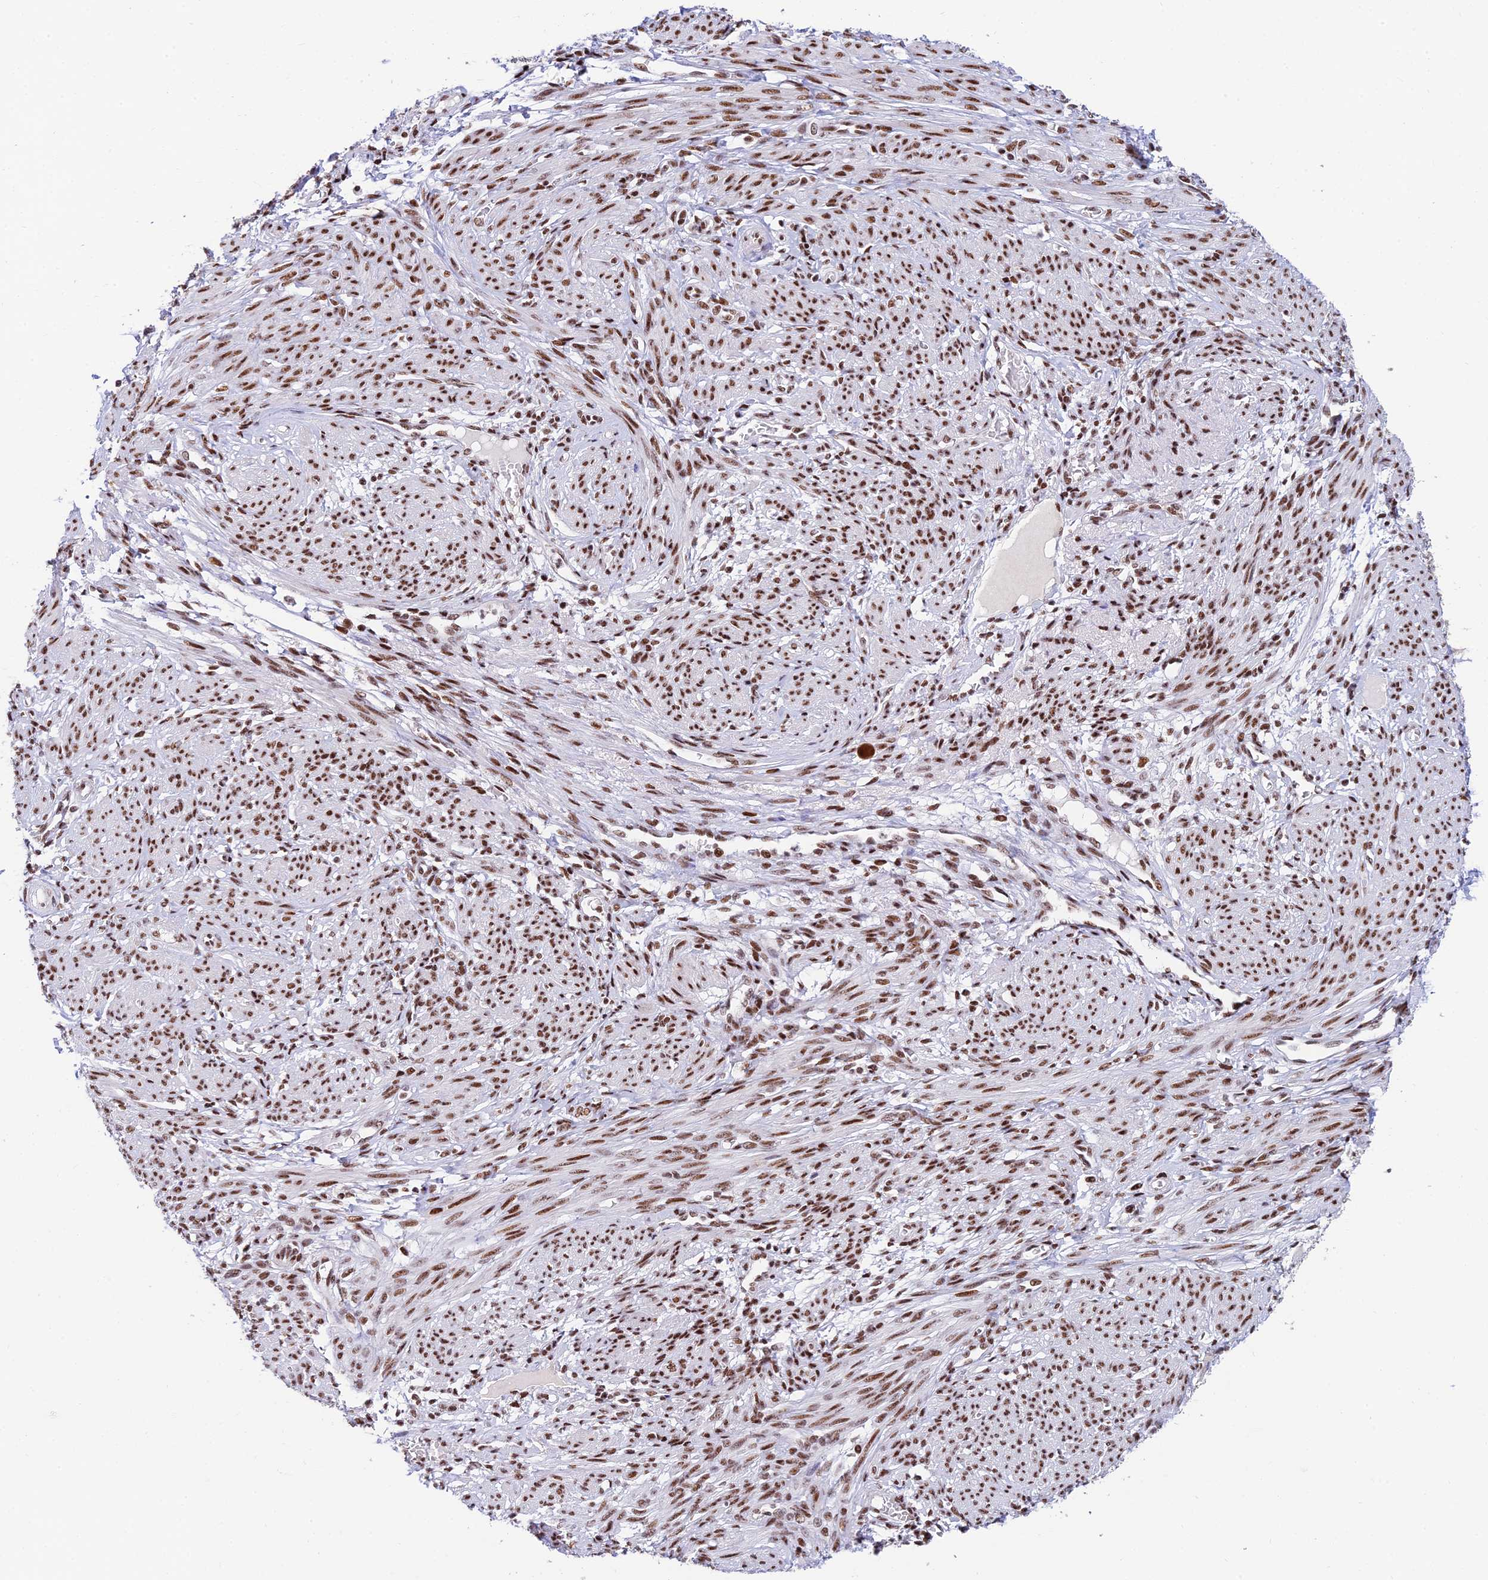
{"staining": {"intensity": "moderate", "quantity": ">75%", "location": "nuclear"}, "tissue": "smooth muscle", "cell_type": "Smooth muscle cells", "image_type": "normal", "snomed": [{"axis": "morphology", "description": "Normal tissue, NOS"}, {"axis": "topography", "description": "Smooth muscle"}], "caption": "IHC (DAB) staining of unremarkable human smooth muscle exhibits moderate nuclear protein positivity in approximately >75% of smooth muscle cells.", "gene": "USP22", "patient": {"sex": "female", "age": 39}}